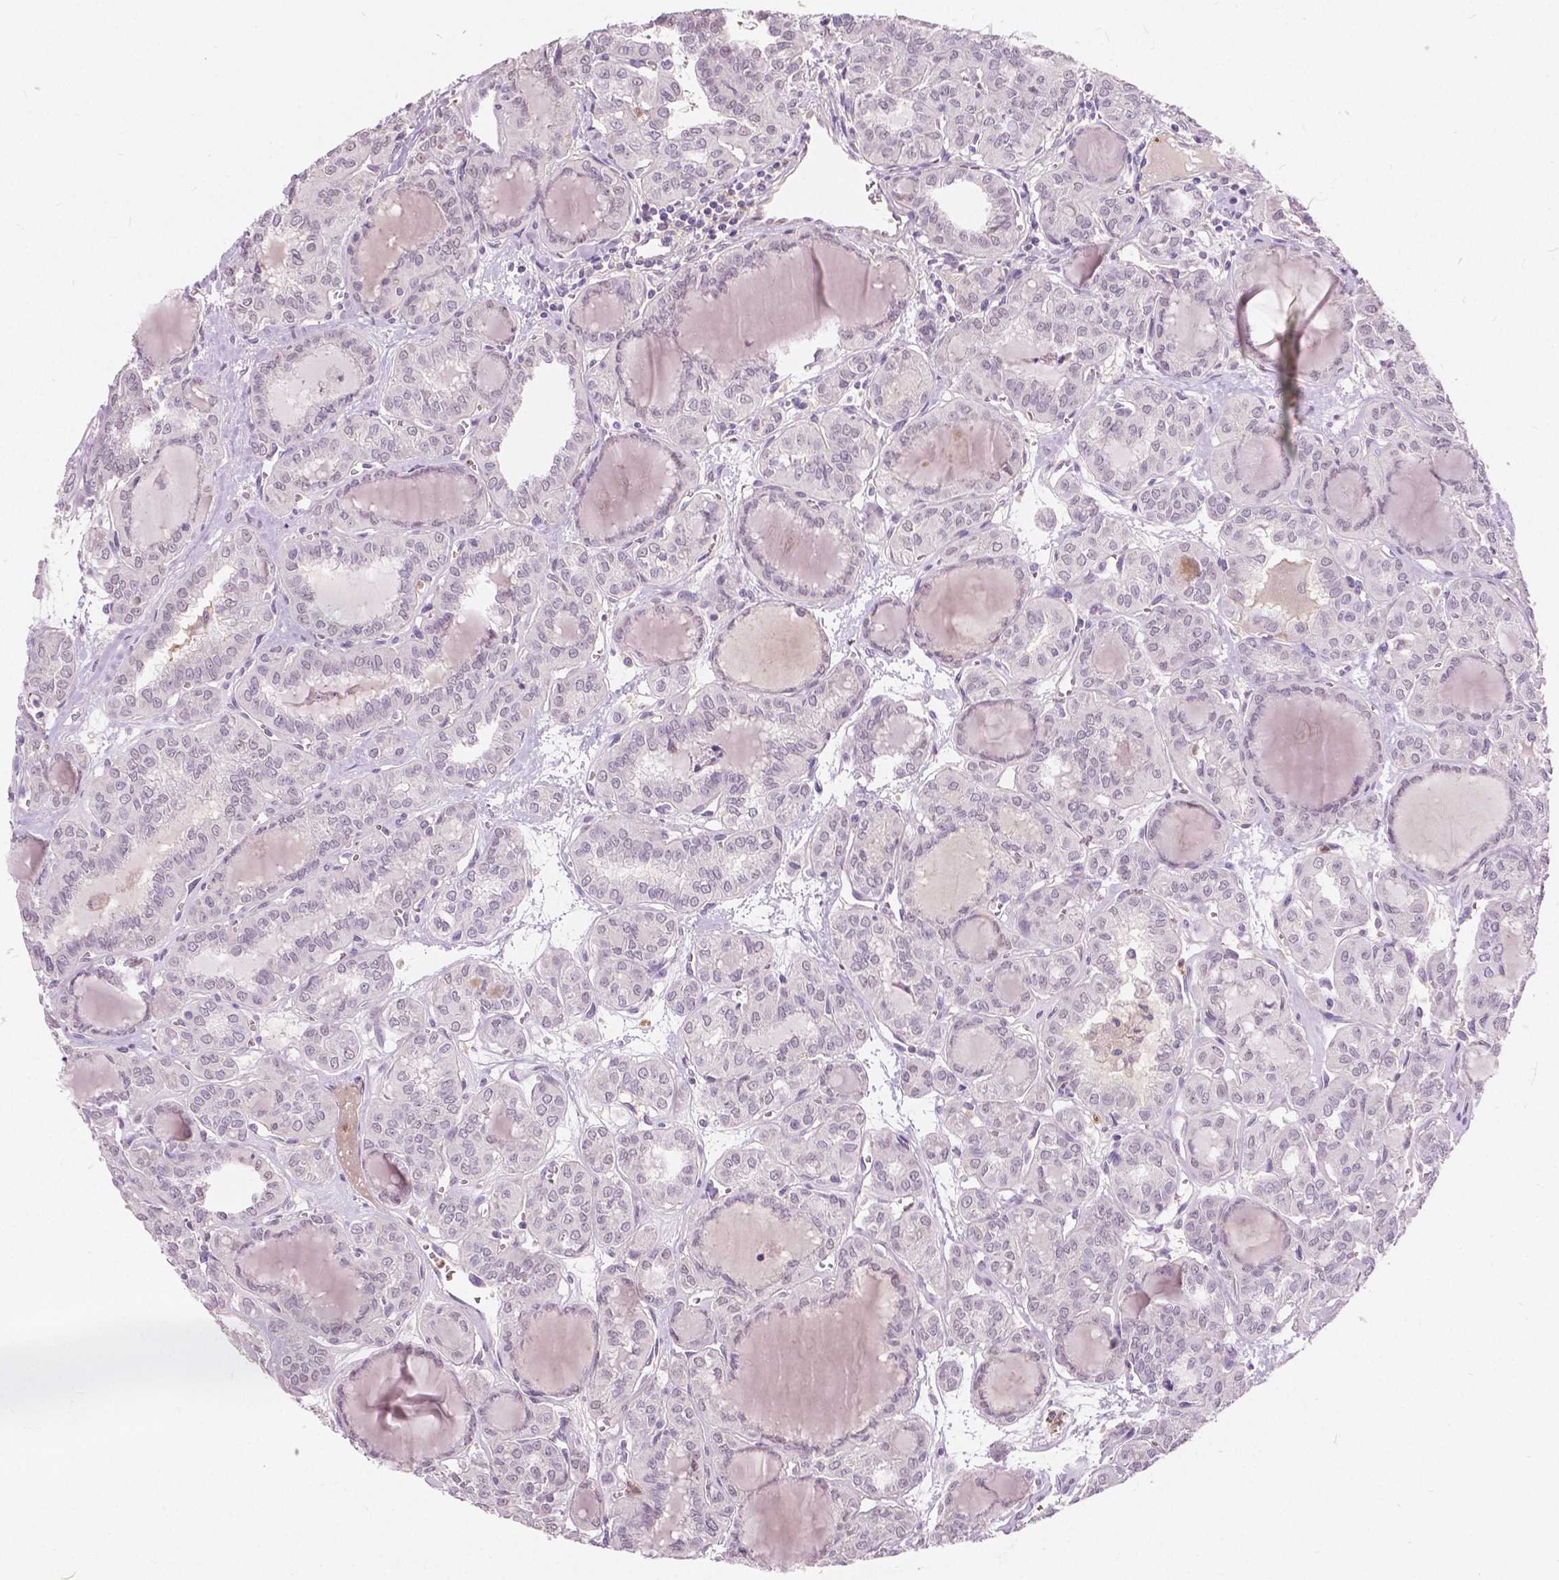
{"staining": {"intensity": "negative", "quantity": "none", "location": "none"}, "tissue": "thyroid cancer", "cell_type": "Tumor cells", "image_type": "cancer", "snomed": [{"axis": "morphology", "description": "Papillary adenocarcinoma, NOS"}, {"axis": "topography", "description": "Thyroid gland"}], "caption": "Human papillary adenocarcinoma (thyroid) stained for a protein using IHC exhibits no expression in tumor cells.", "gene": "DLX6", "patient": {"sex": "female", "age": 41}}